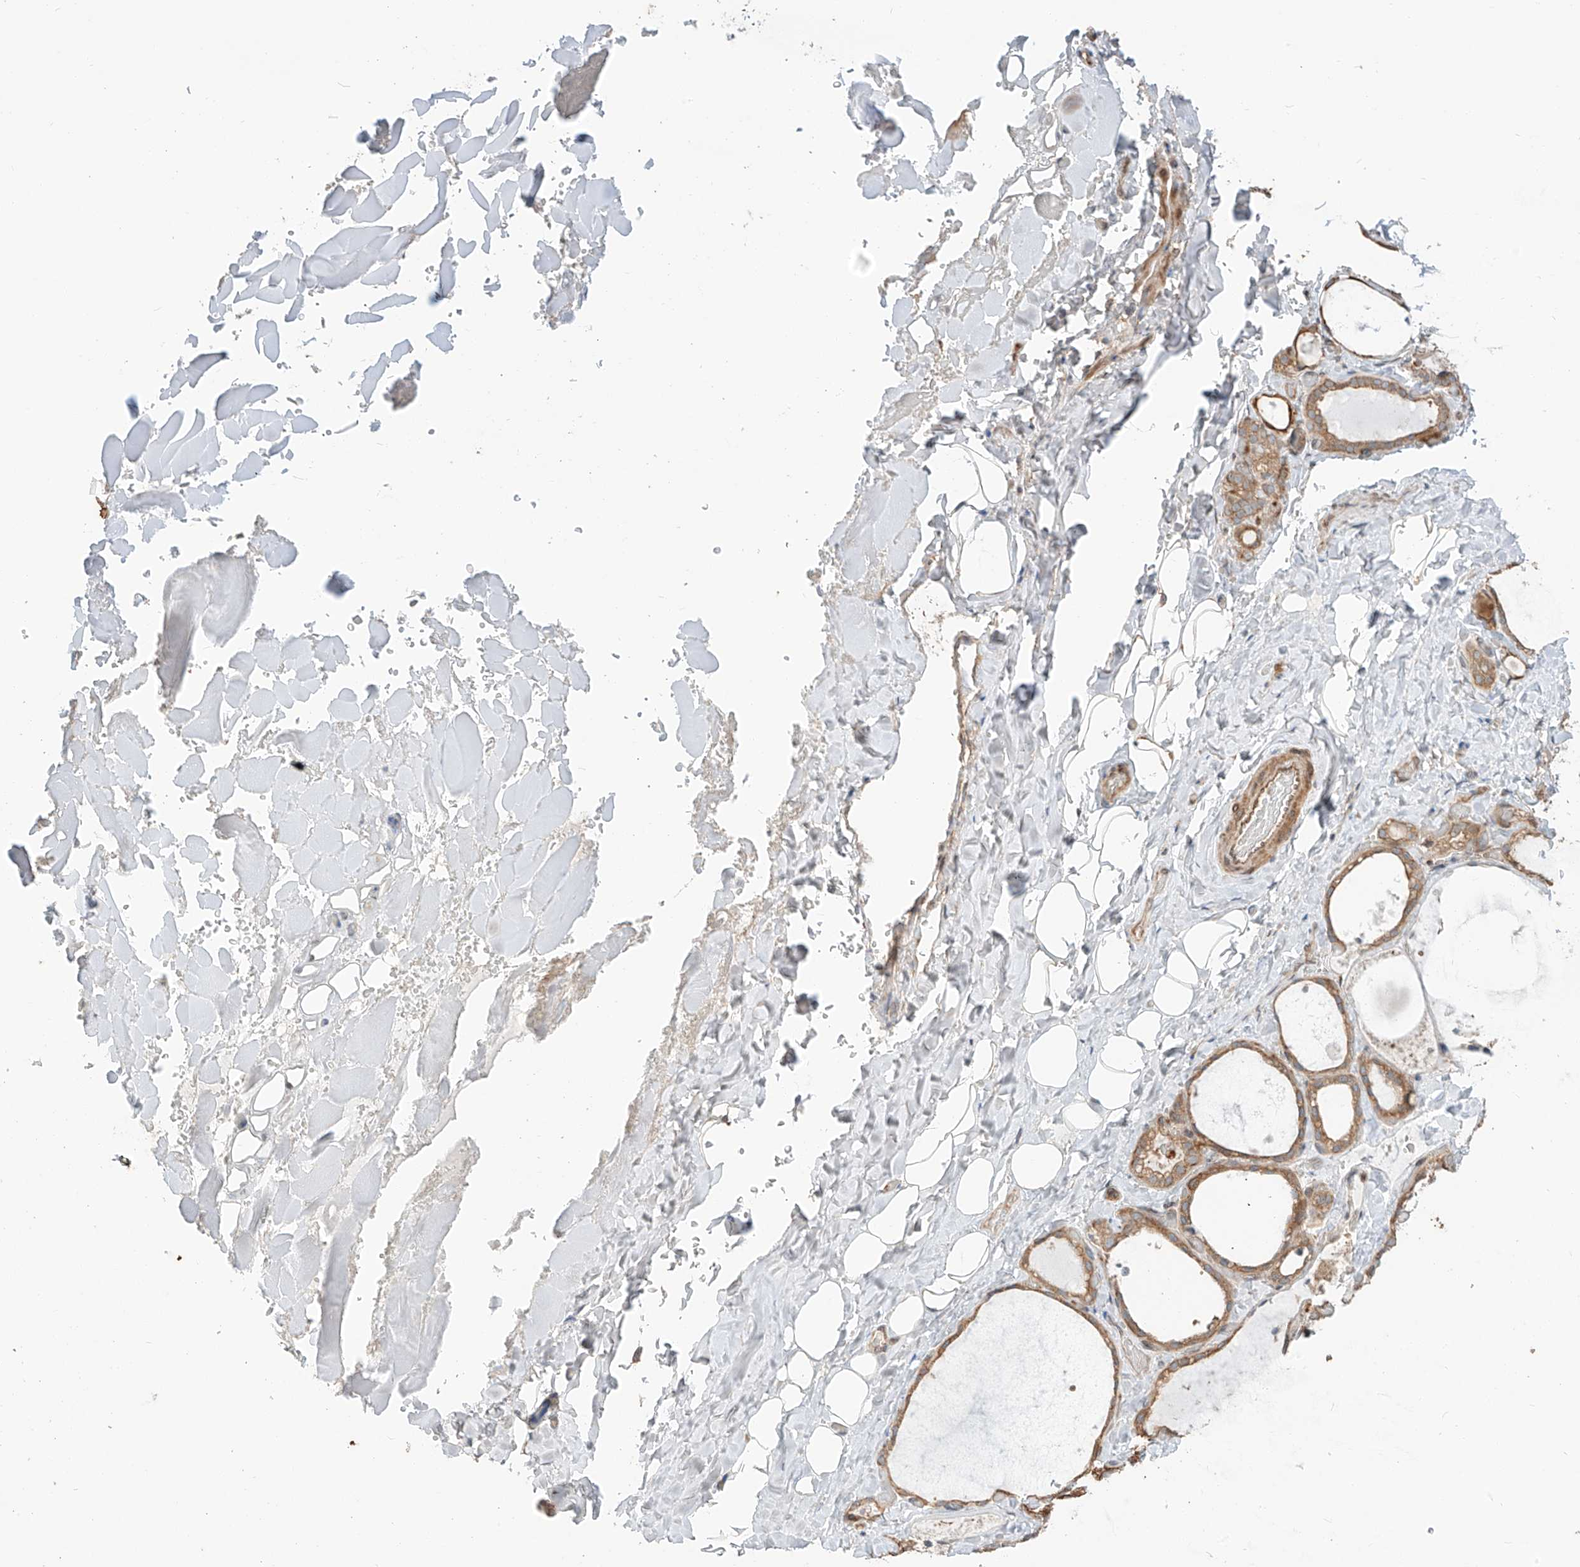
{"staining": {"intensity": "moderate", "quantity": ">75%", "location": "cytoplasmic/membranous"}, "tissue": "thyroid gland", "cell_type": "Glandular cells", "image_type": "normal", "snomed": [{"axis": "morphology", "description": "Normal tissue, NOS"}, {"axis": "topography", "description": "Thyroid gland"}], "caption": "The photomicrograph demonstrates immunohistochemical staining of unremarkable thyroid gland. There is moderate cytoplasmic/membranous staining is appreciated in about >75% of glandular cells.", "gene": "CEP162", "patient": {"sex": "female", "age": 44}}